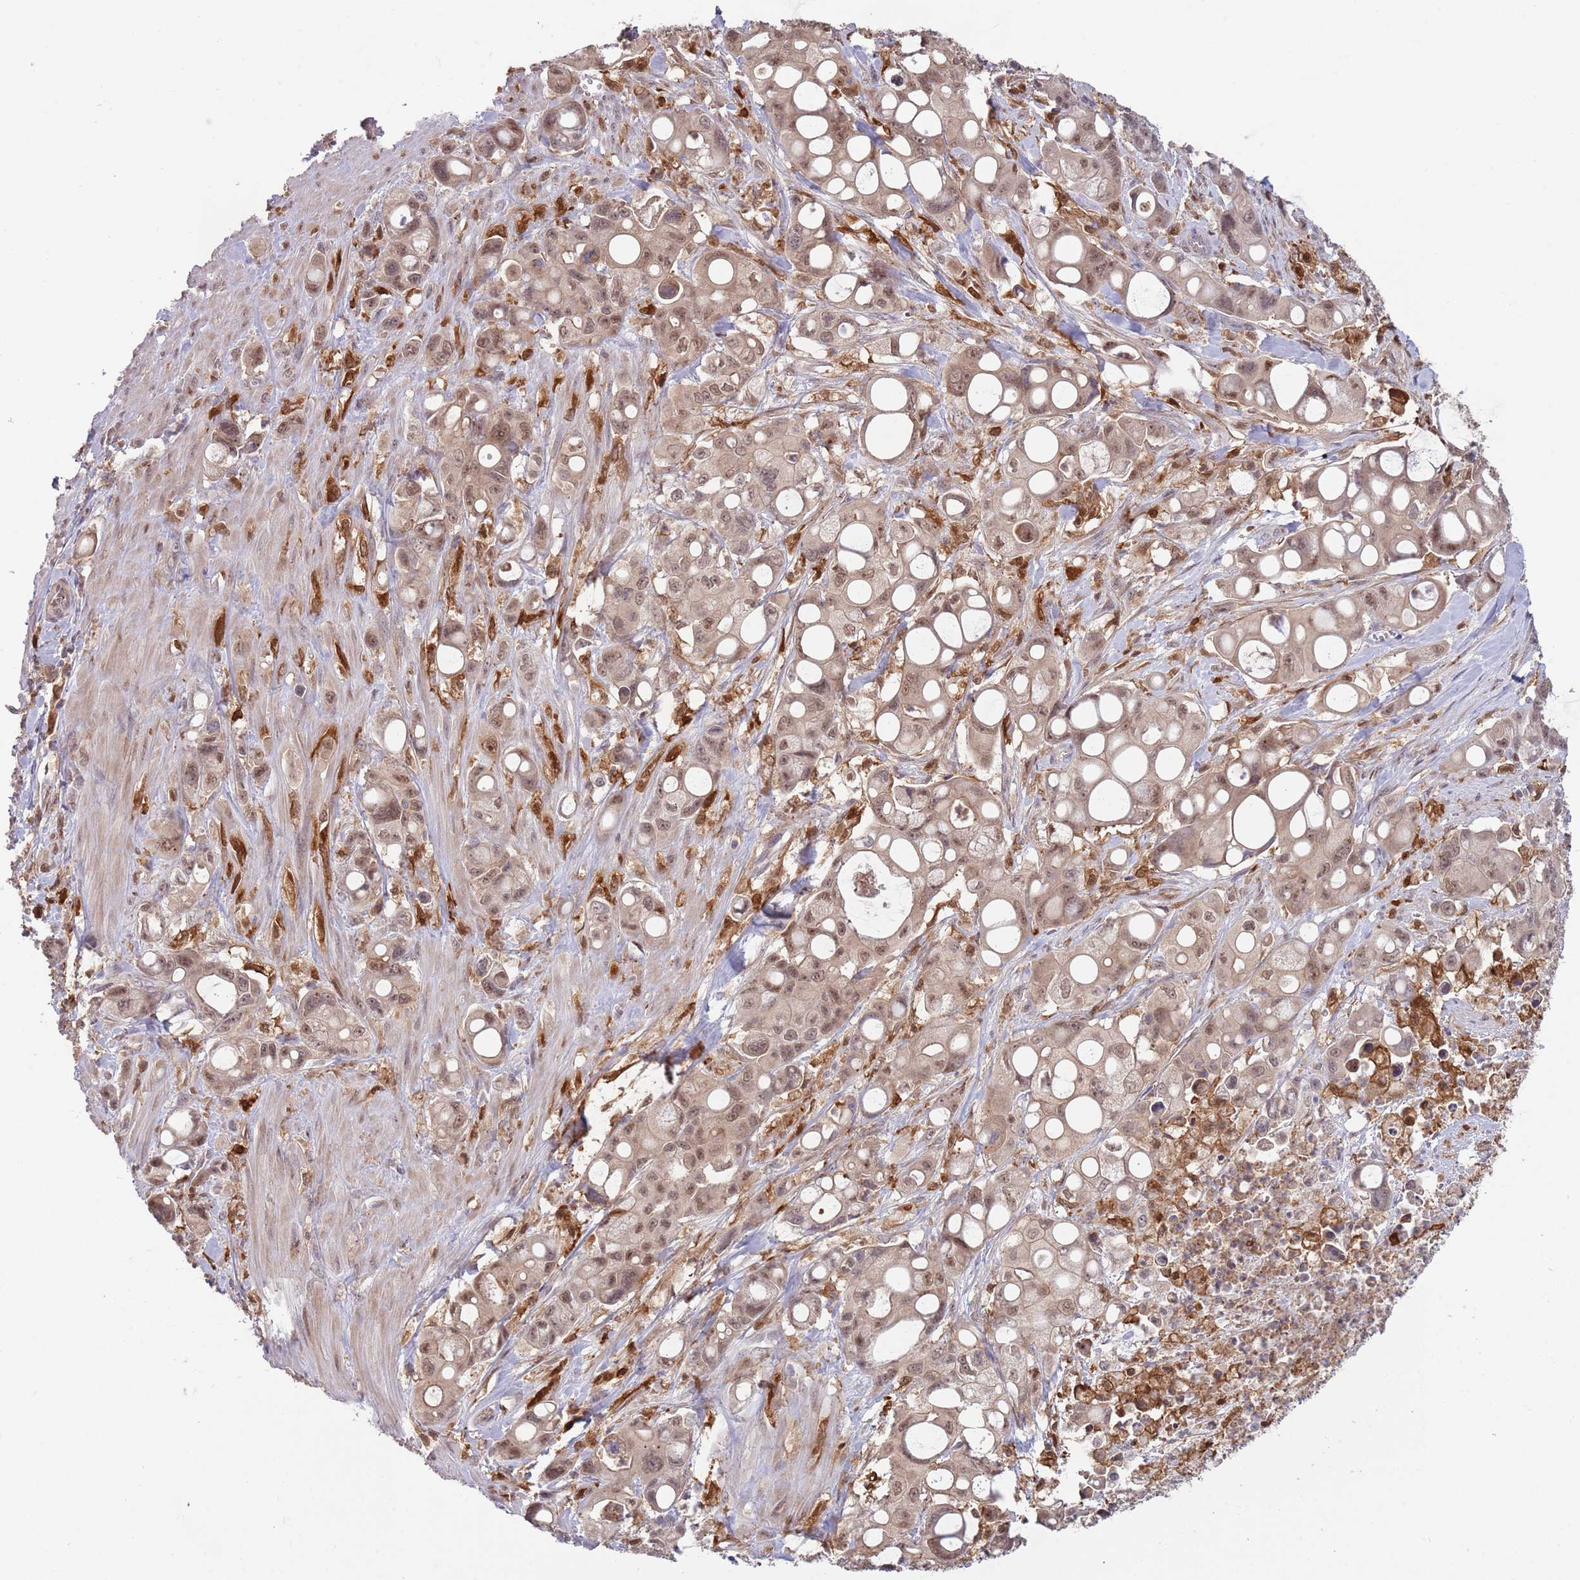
{"staining": {"intensity": "moderate", "quantity": ">75%", "location": "nuclear"}, "tissue": "pancreatic cancer", "cell_type": "Tumor cells", "image_type": "cancer", "snomed": [{"axis": "morphology", "description": "Adenocarcinoma, NOS"}, {"axis": "topography", "description": "Pancreas"}], "caption": "High-magnification brightfield microscopy of pancreatic cancer (adenocarcinoma) stained with DAB (brown) and counterstained with hematoxylin (blue). tumor cells exhibit moderate nuclear staining is appreciated in approximately>75% of cells.", "gene": "CCNJL", "patient": {"sex": "male", "age": 68}}